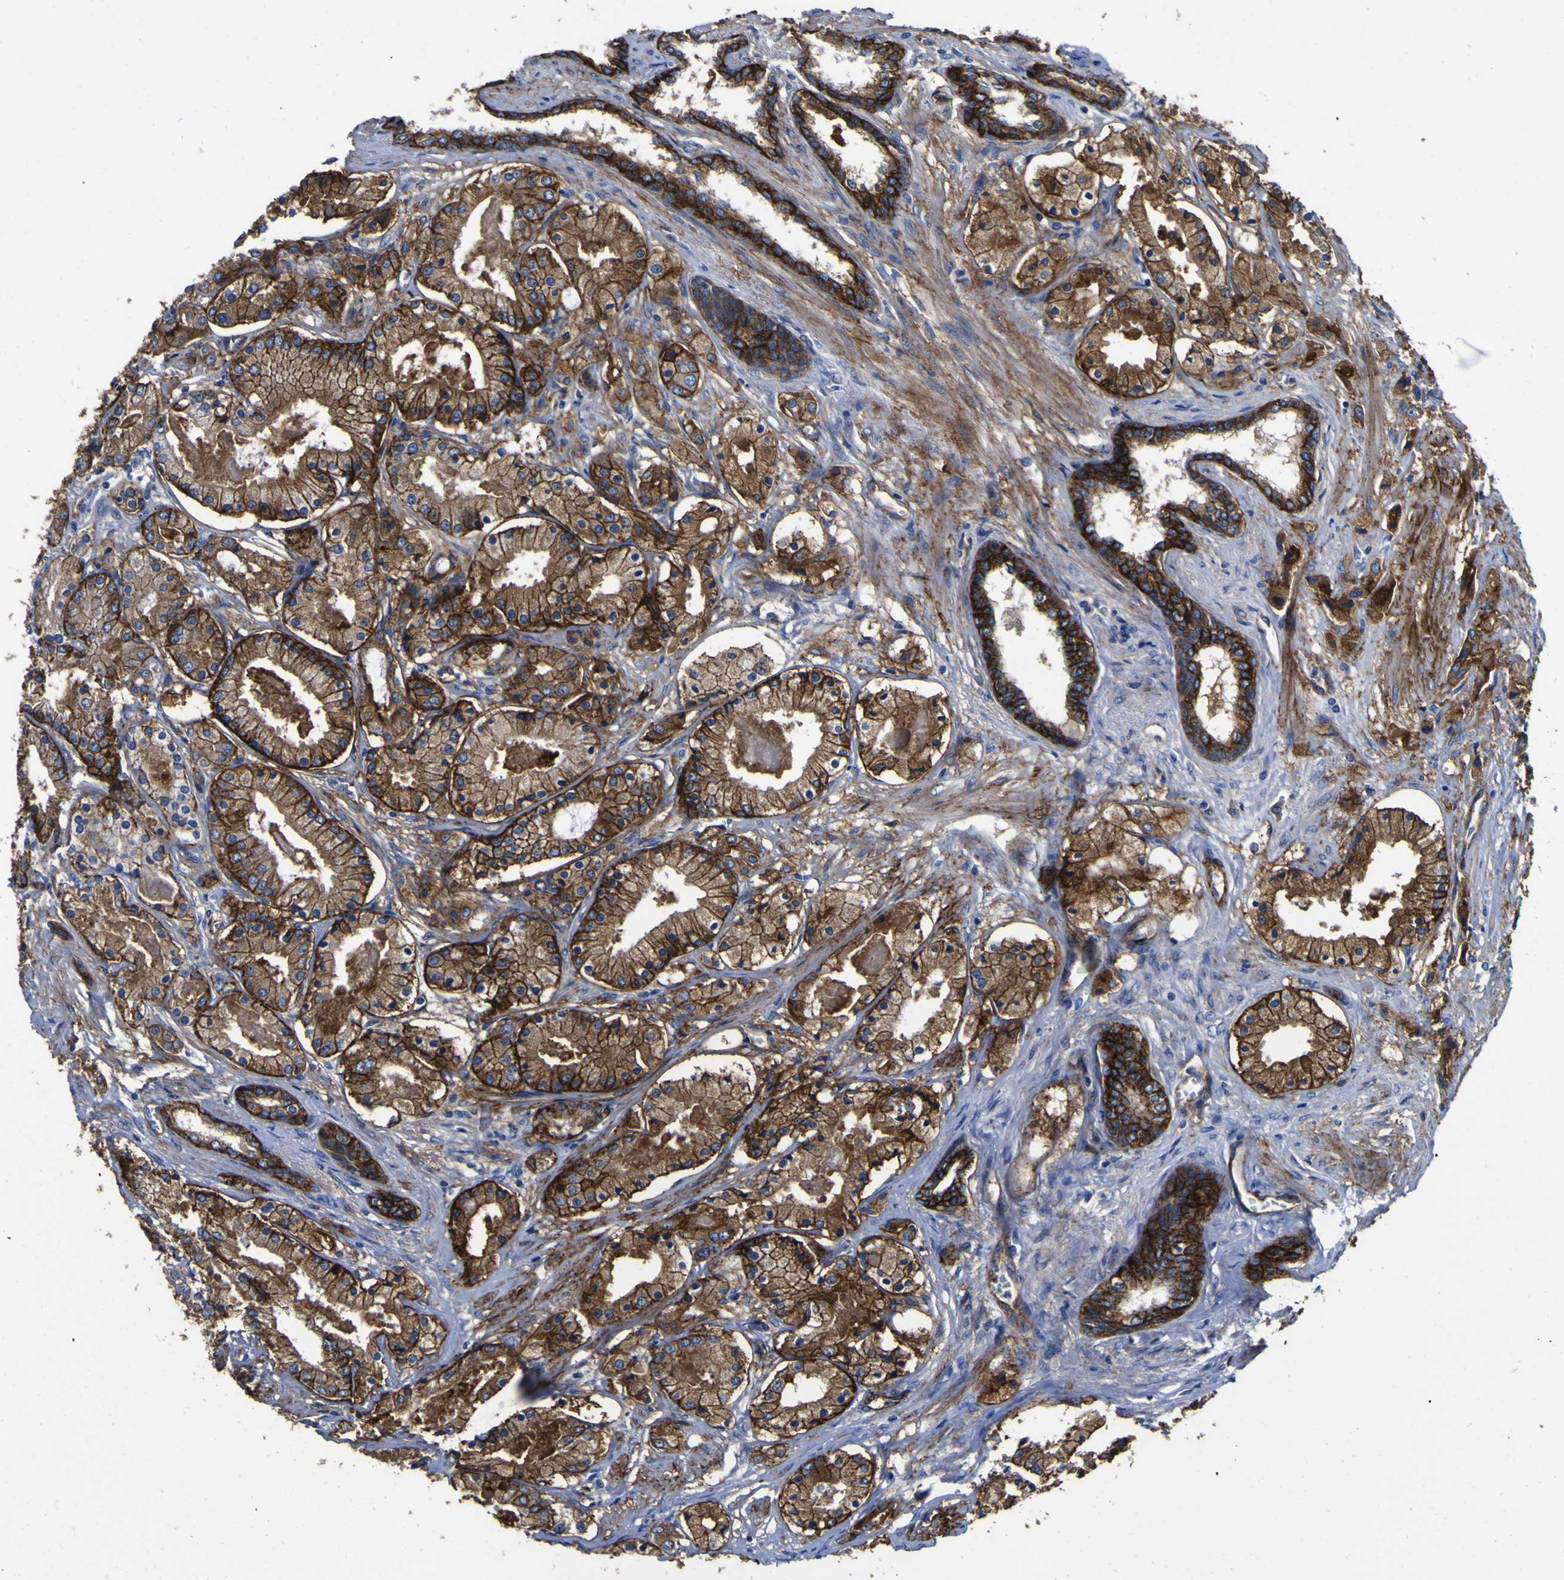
{"staining": {"intensity": "moderate", "quantity": ">75%", "location": "cytoplasmic/membranous"}, "tissue": "prostate cancer", "cell_type": "Tumor cells", "image_type": "cancer", "snomed": [{"axis": "morphology", "description": "Adenocarcinoma, High grade"}, {"axis": "topography", "description": "Prostate"}], "caption": "IHC of human adenocarcinoma (high-grade) (prostate) demonstrates medium levels of moderate cytoplasmic/membranous positivity in about >75% of tumor cells.", "gene": "CD151", "patient": {"sex": "male", "age": 66}}